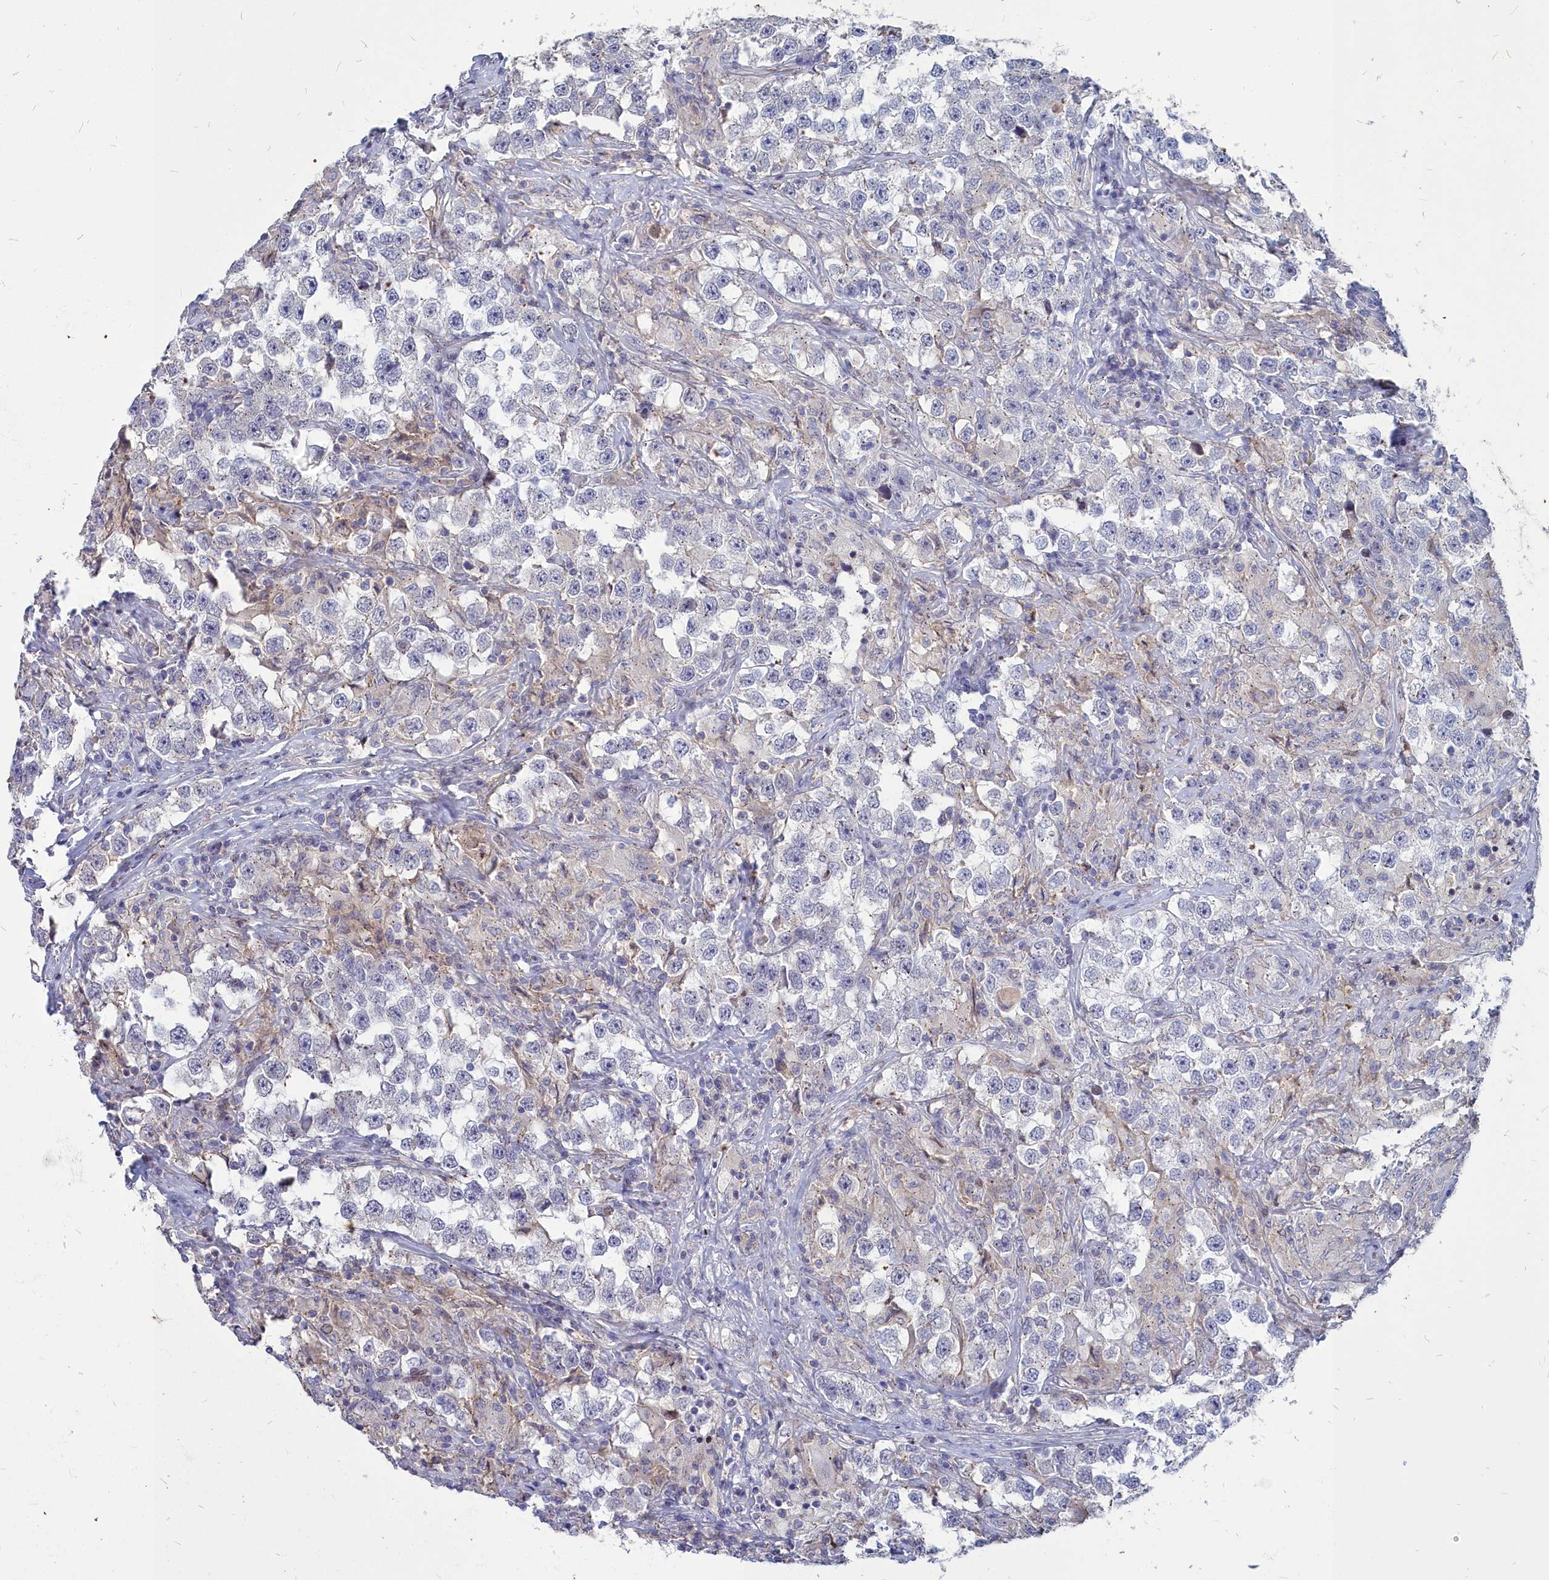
{"staining": {"intensity": "negative", "quantity": "none", "location": "none"}, "tissue": "testis cancer", "cell_type": "Tumor cells", "image_type": "cancer", "snomed": [{"axis": "morphology", "description": "Seminoma, NOS"}, {"axis": "topography", "description": "Testis"}], "caption": "This image is of testis cancer stained with immunohistochemistry to label a protein in brown with the nuclei are counter-stained blue. There is no positivity in tumor cells.", "gene": "NOXA1", "patient": {"sex": "male", "age": 46}}